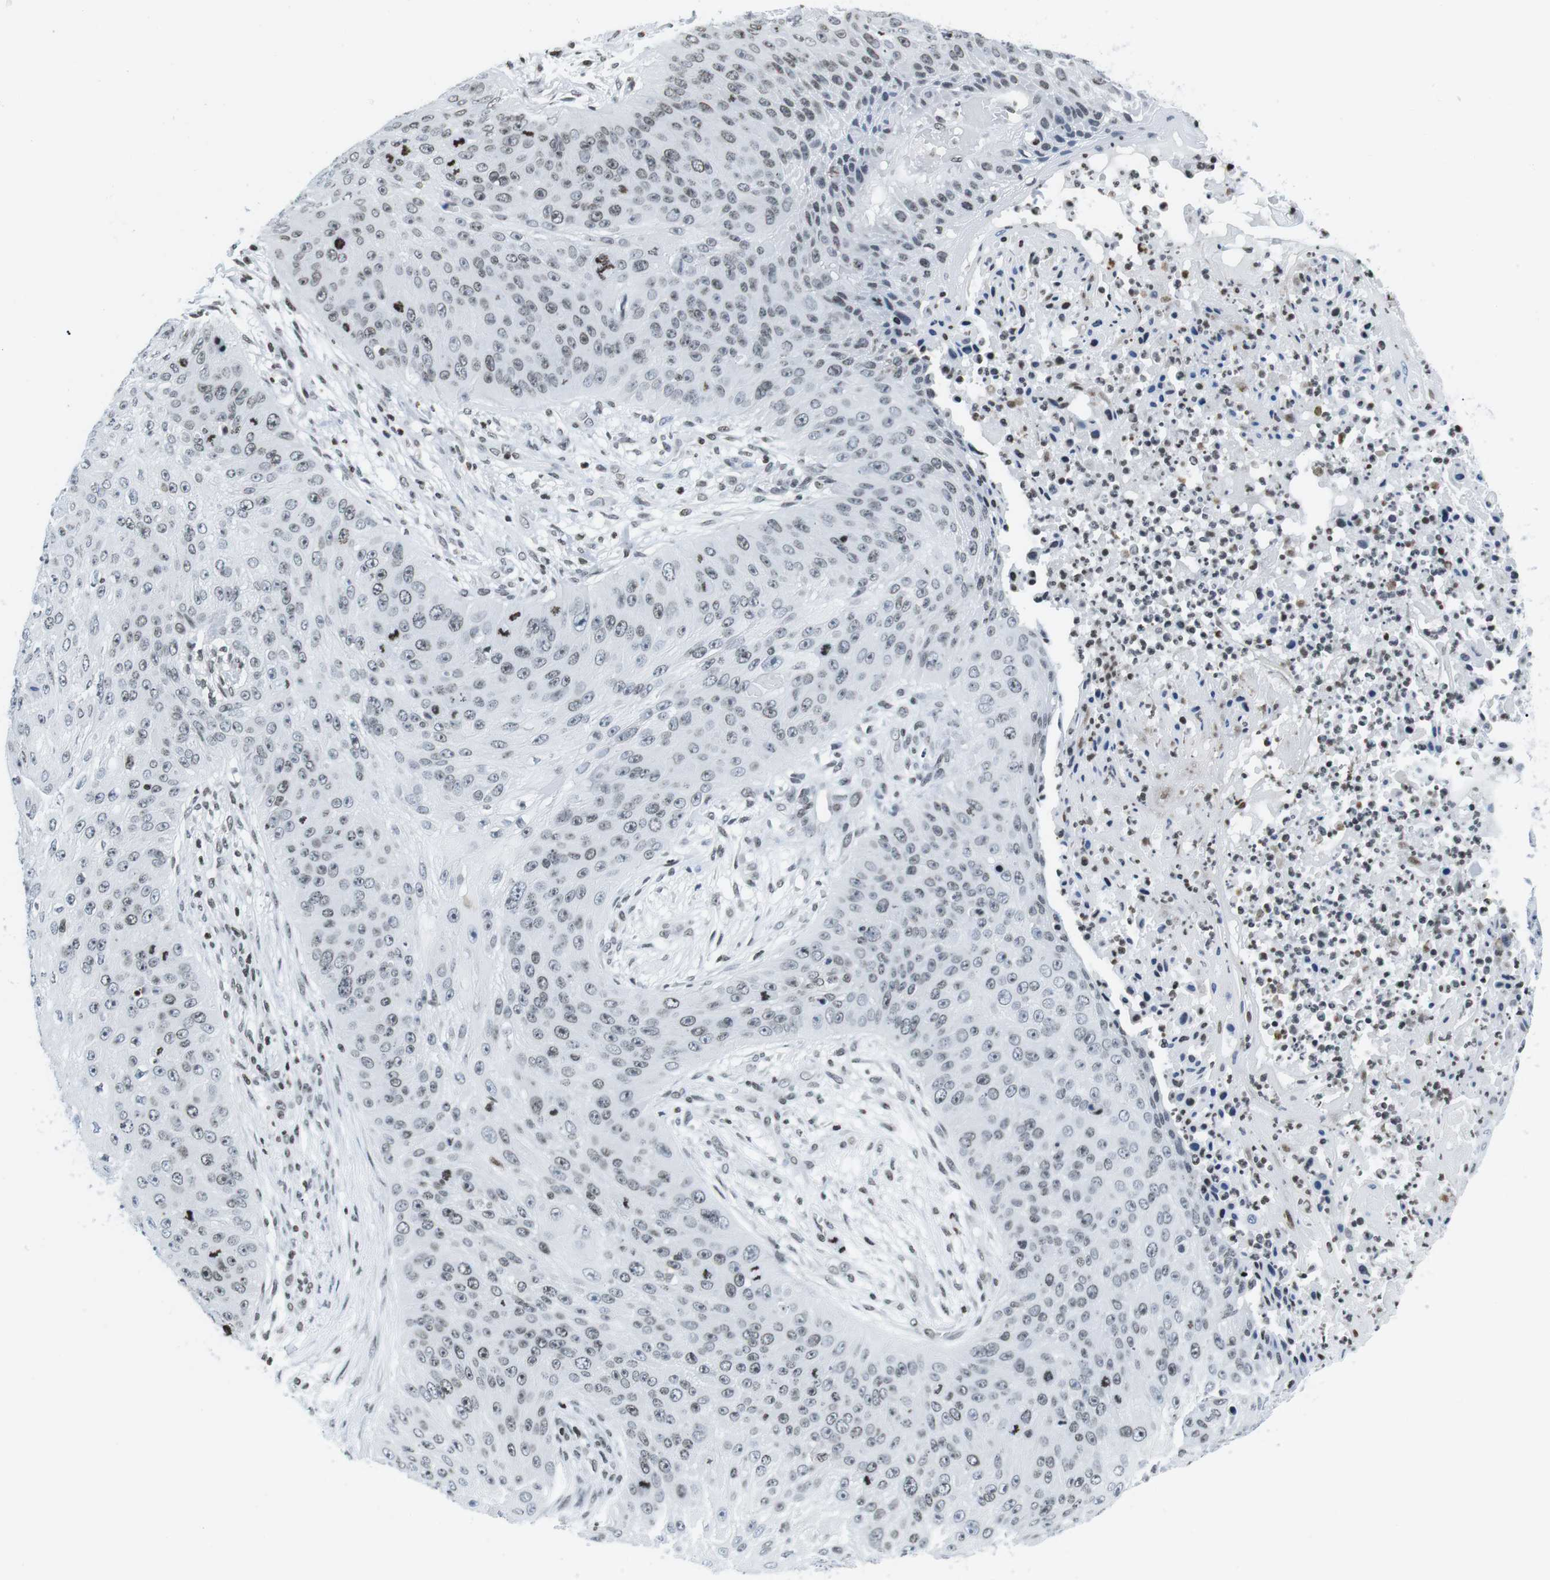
{"staining": {"intensity": "weak", "quantity": "<25%", "location": "nuclear"}, "tissue": "skin cancer", "cell_type": "Tumor cells", "image_type": "cancer", "snomed": [{"axis": "morphology", "description": "Squamous cell carcinoma, NOS"}, {"axis": "topography", "description": "Skin"}], "caption": "Human skin cancer (squamous cell carcinoma) stained for a protein using IHC reveals no positivity in tumor cells.", "gene": "E2F2", "patient": {"sex": "female", "age": 80}}